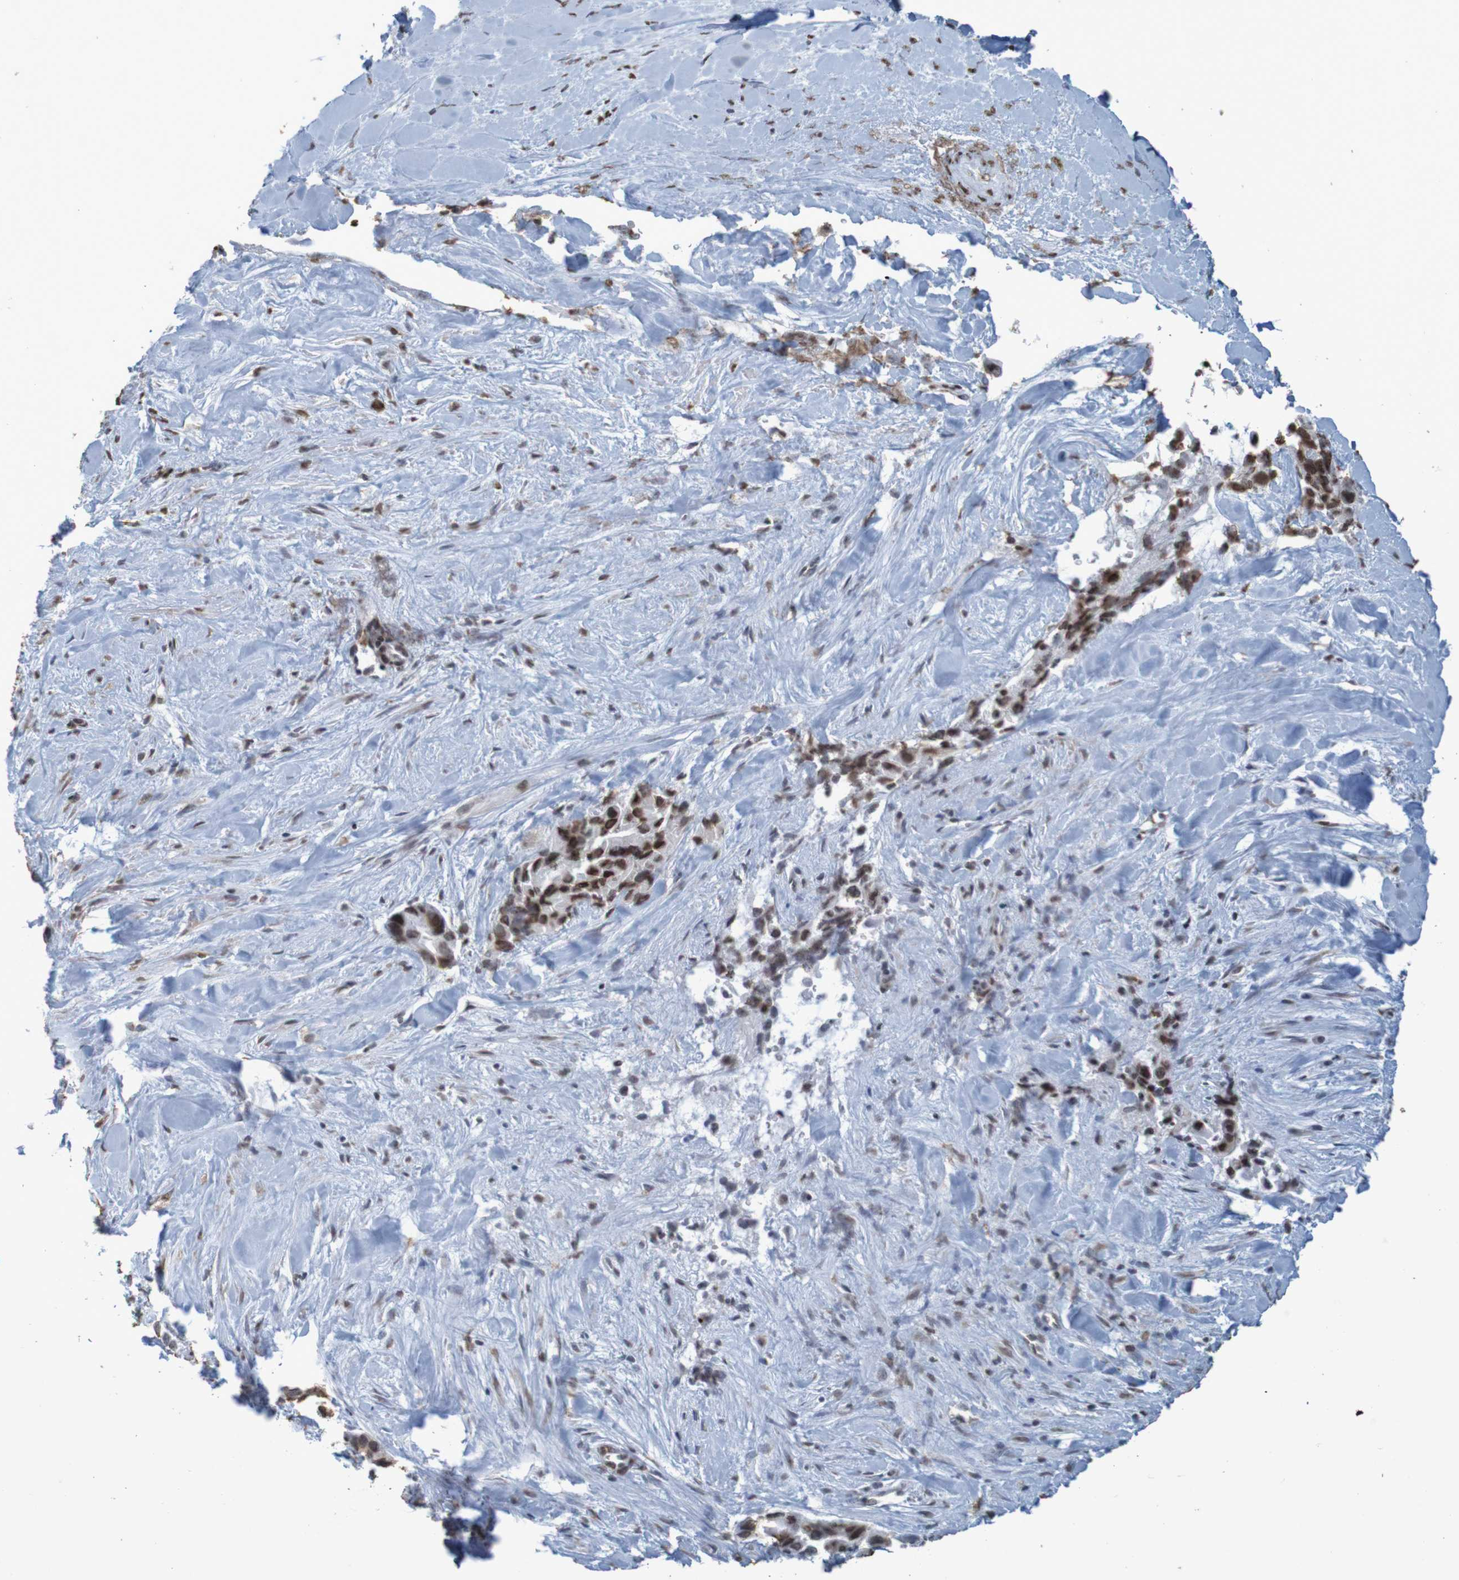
{"staining": {"intensity": "moderate", "quantity": ">75%", "location": "nuclear"}, "tissue": "liver cancer", "cell_type": "Tumor cells", "image_type": "cancer", "snomed": [{"axis": "morphology", "description": "Cholangiocarcinoma"}, {"axis": "topography", "description": "Liver"}], "caption": "Immunohistochemistry micrograph of liver cancer (cholangiocarcinoma) stained for a protein (brown), which reveals medium levels of moderate nuclear expression in about >75% of tumor cells.", "gene": "GFI1", "patient": {"sex": "female", "age": 55}}